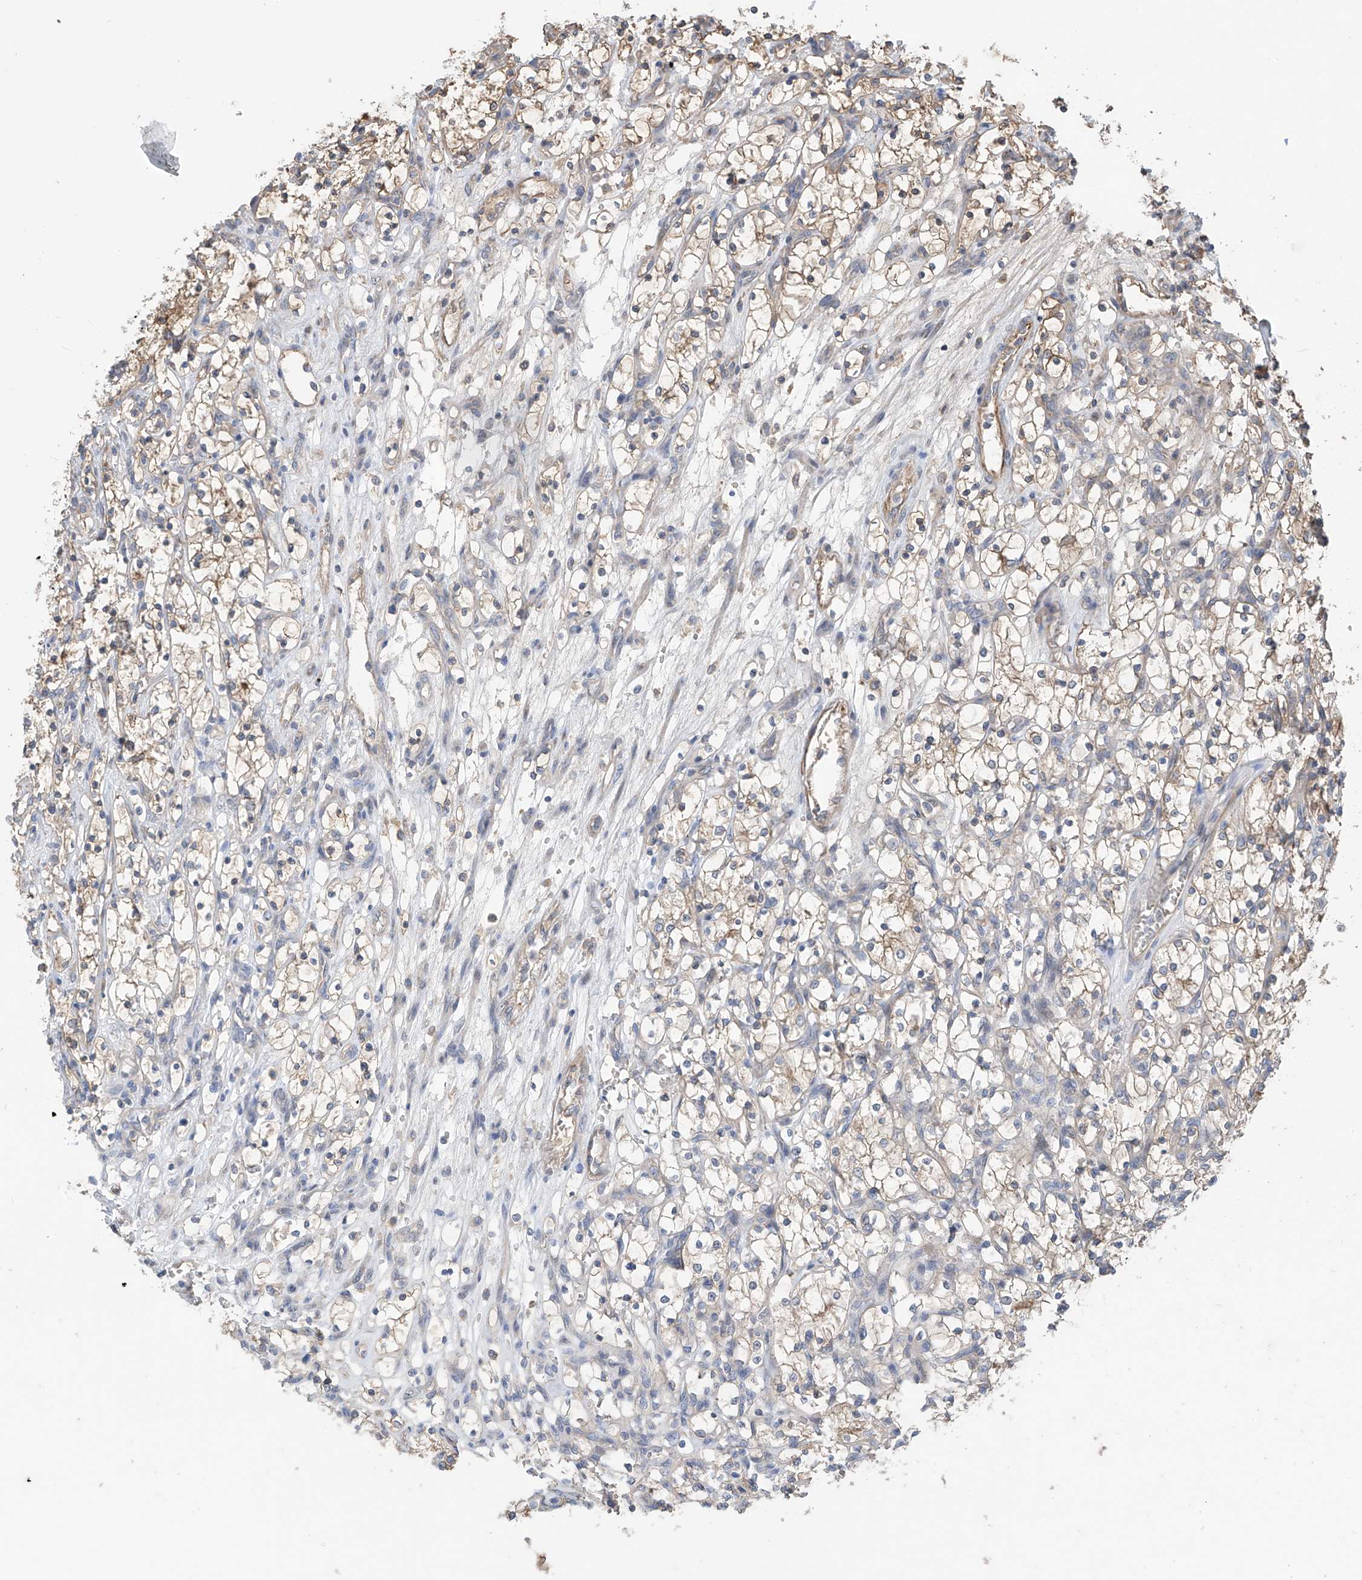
{"staining": {"intensity": "weak", "quantity": "<25%", "location": "cytoplasmic/membranous"}, "tissue": "renal cancer", "cell_type": "Tumor cells", "image_type": "cancer", "snomed": [{"axis": "morphology", "description": "Adenocarcinoma, NOS"}, {"axis": "topography", "description": "Kidney"}], "caption": "Immunohistochemistry of adenocarcinoma (renal) shows no staining in tumor cells.", "gene": "PHACTR4", "patient": {"sex": "female", "age": 69}}